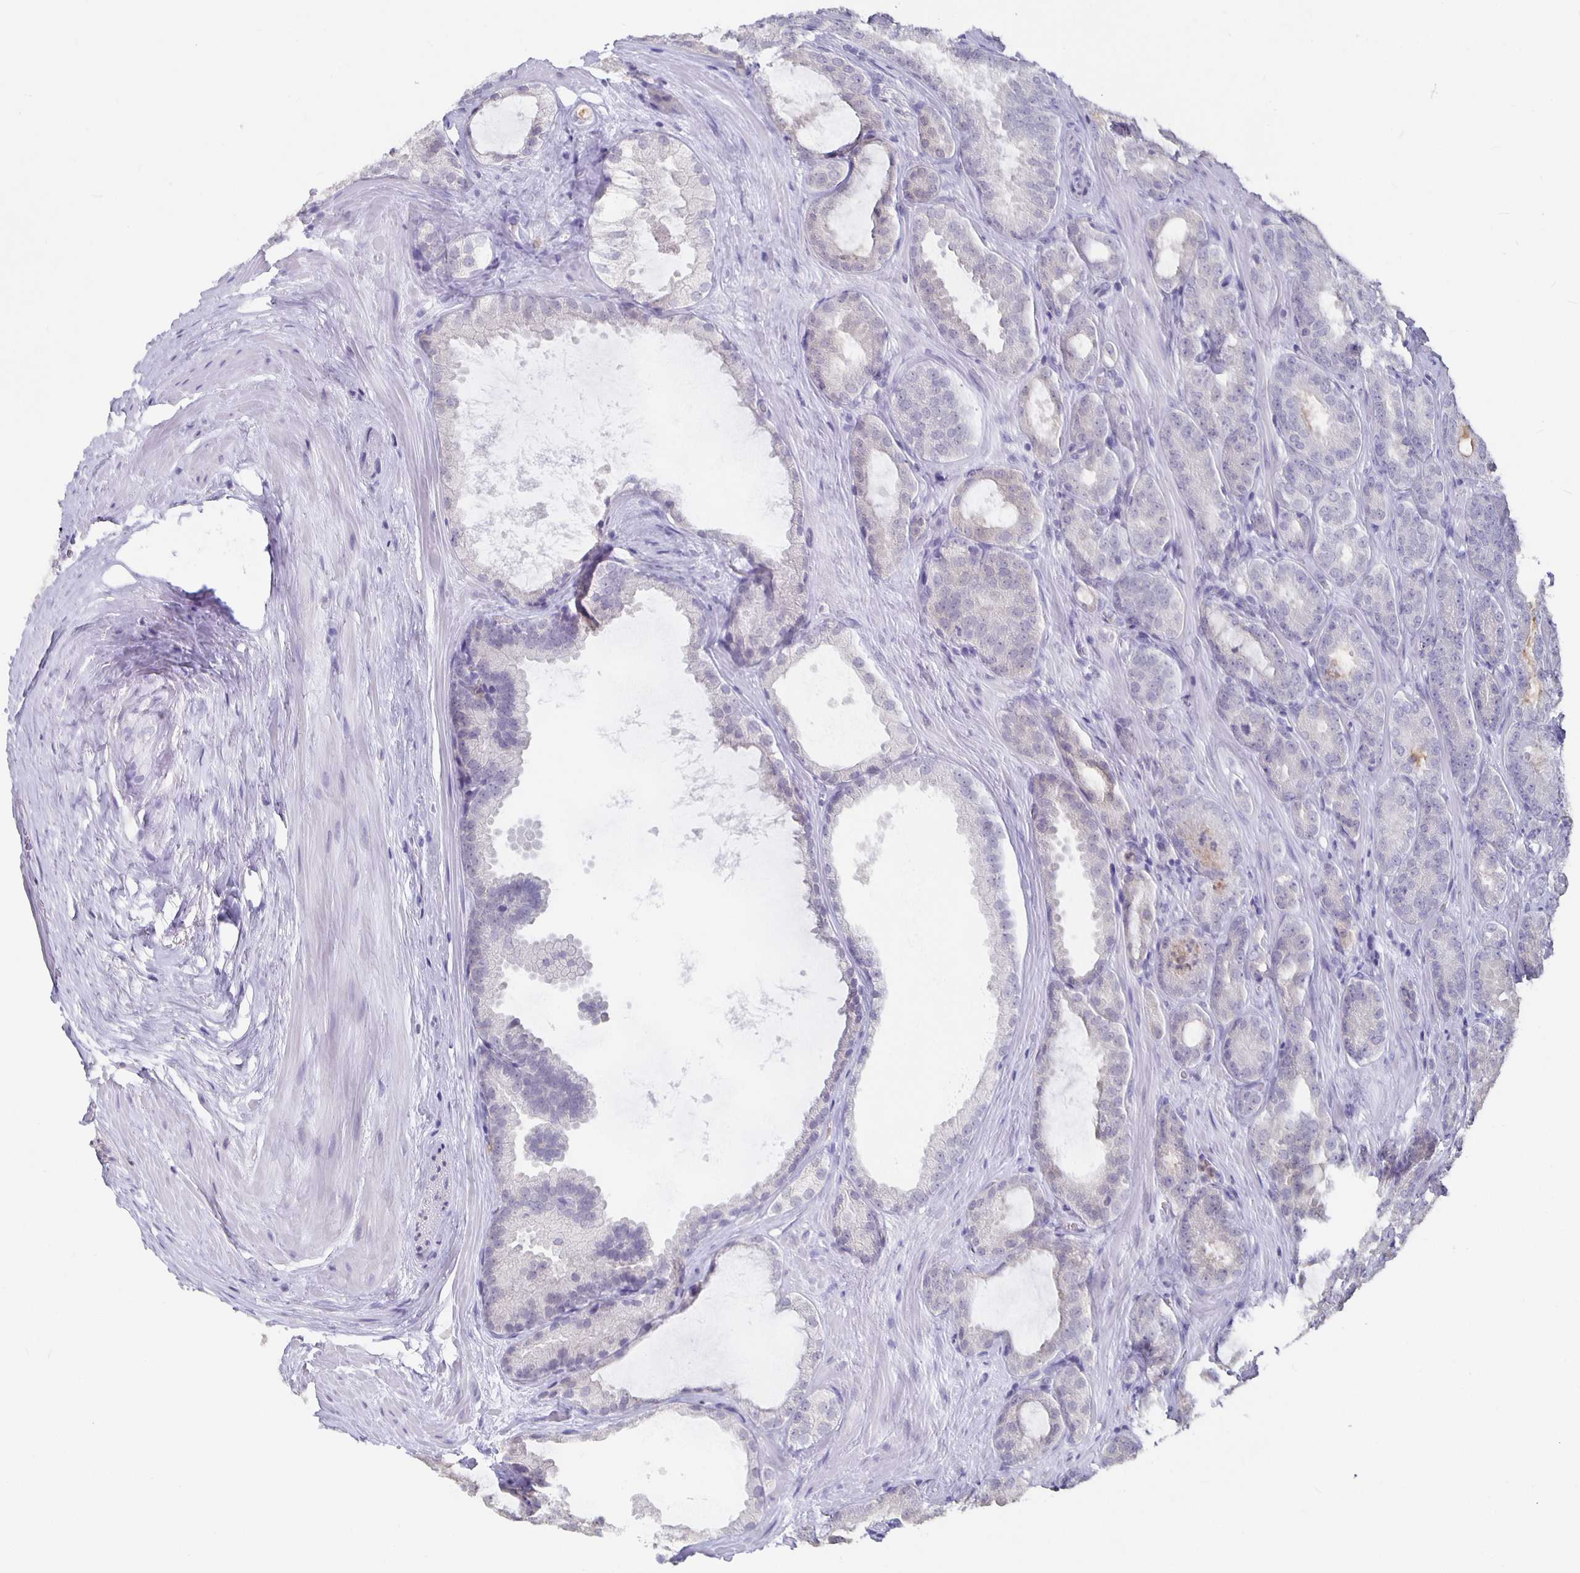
{"staining": {"intensity": "negative", "quantity": "none", "location": "none"}, "tissue": "prostate cancer", "cell_type": "Tumor cells", "image_type": "cancer", "snomed": [{"axis": "morphology", "description": "Adenocarcinoma, High grade"}, {"axis": "topography", "description": "Prostate"}], "caption": "The image demonstrates no staining of tumor cells in adenocarcinoma (high-grade) (prostate).", "gene": "GPX4", "patient": {"sex": "male", "age": 64}}